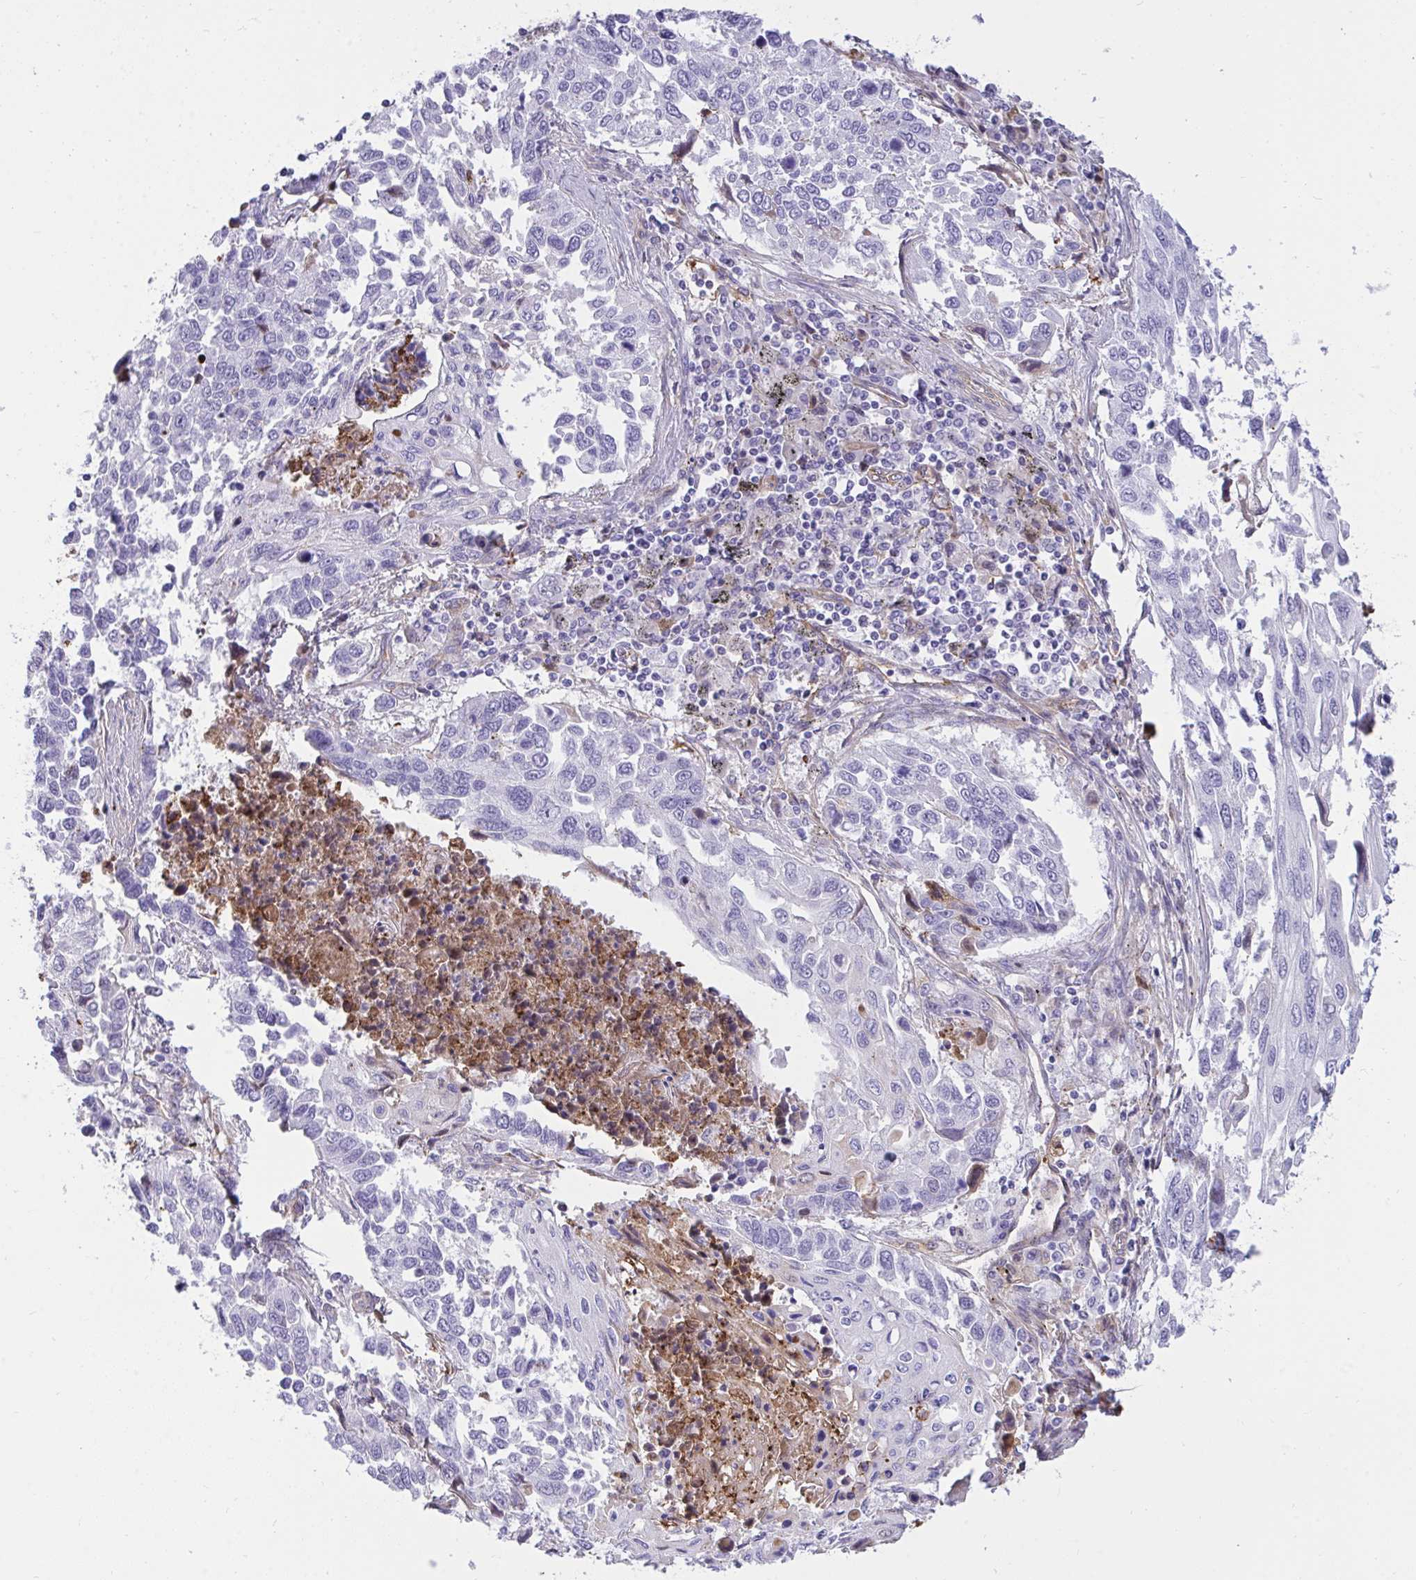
{"staining": {"intensity": "negative", "quantity": "none", "location": "none"}, "tissue": "lung cancer", "cell_type": "Tumor cells", "image_type": "cancer", "snomed": [{"axis": "morphology", "description": "Squamous cell carcinoma, NOS"}, {"axis": "topography", "description": "Lung"}], "caption": "Tumor cells show no significant protein staining in lung squamous cell carcinoma.", "gene": "F2", "patient": {"sex": "male", "age": 62}}